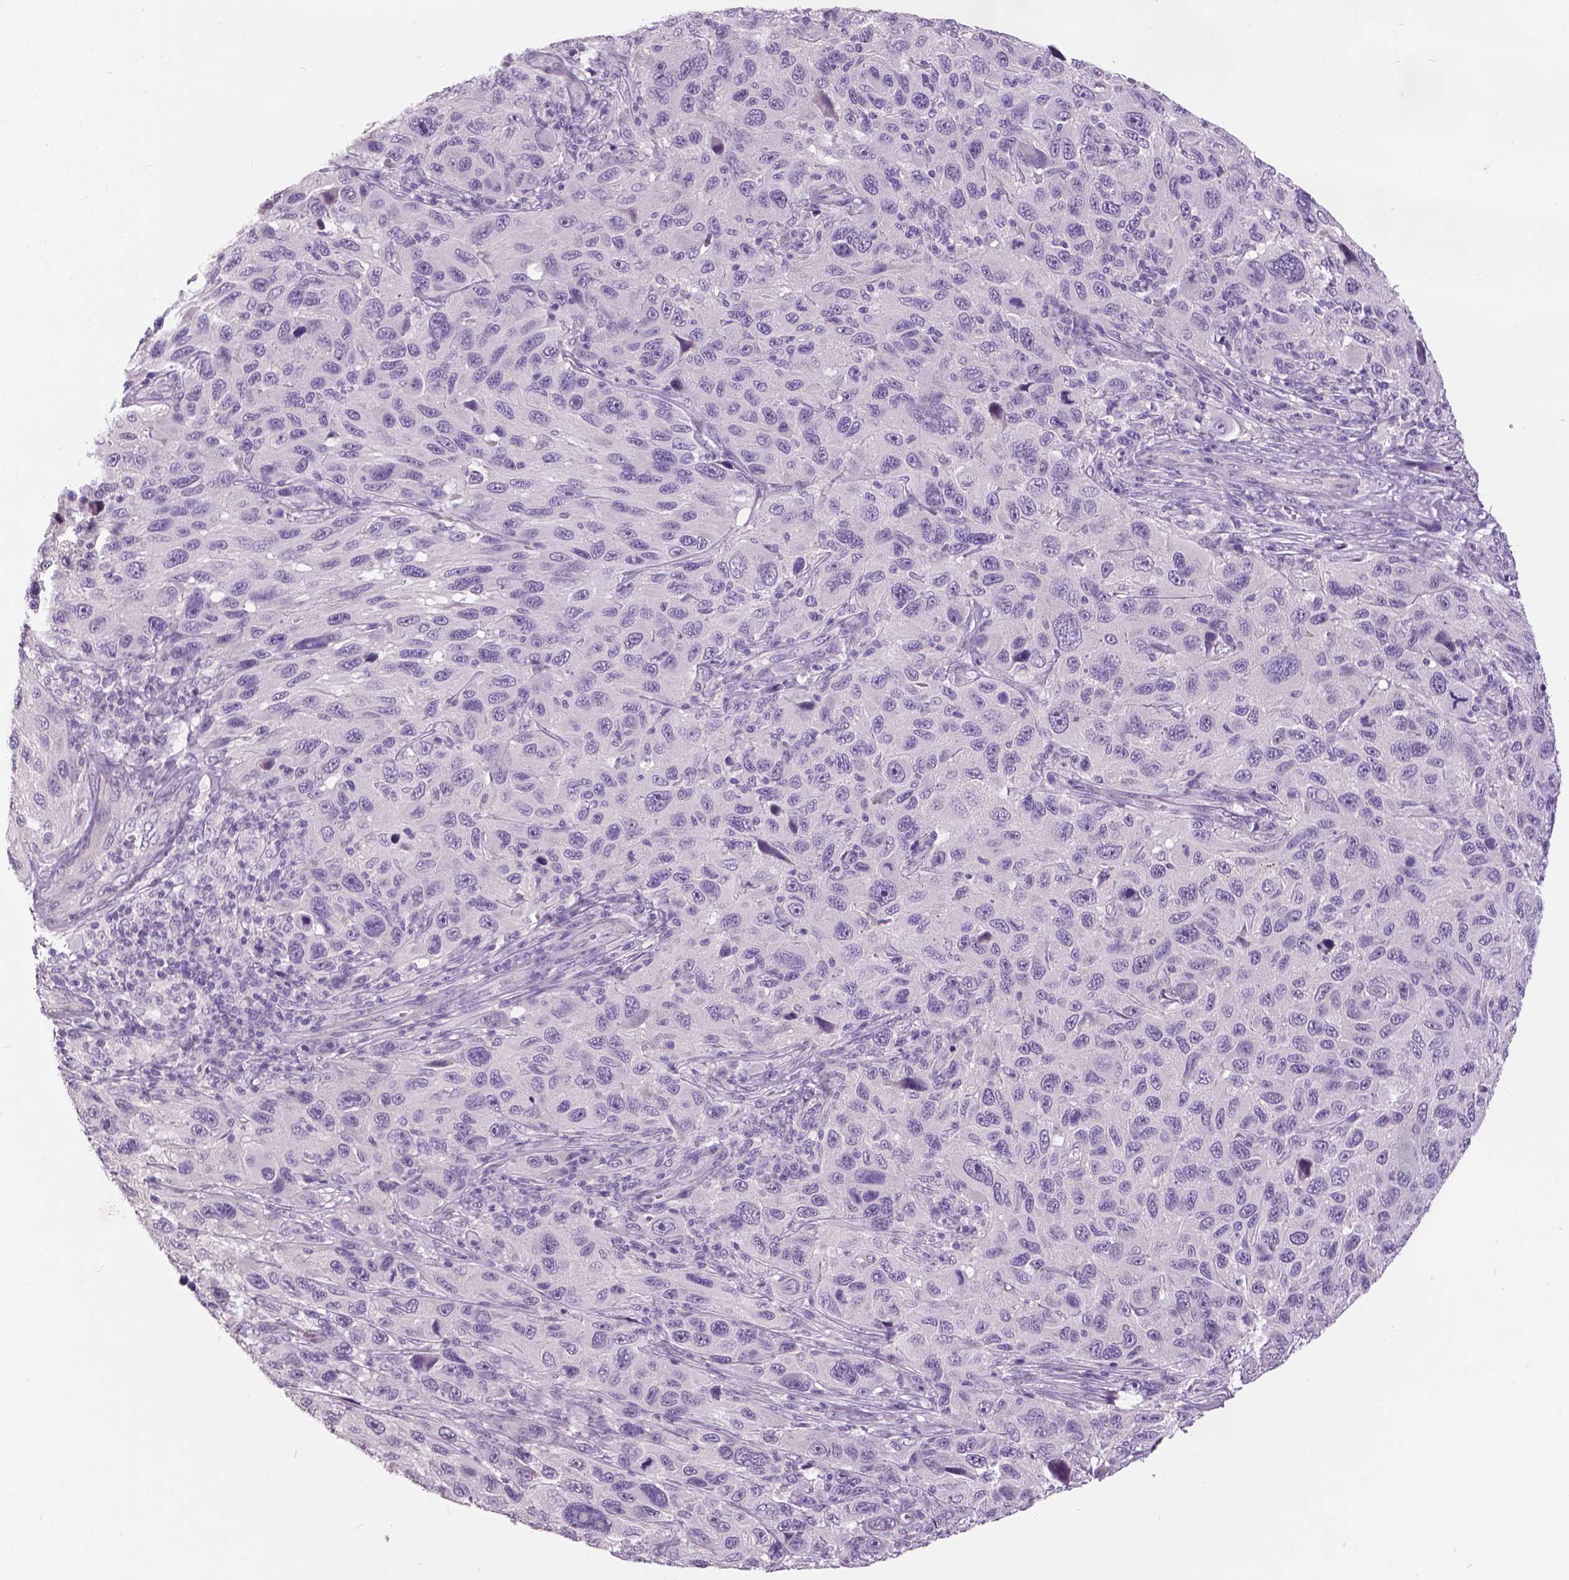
{"staining": {"intensity": "negative", "quantity": "none", "location": "none"}, "tissue": "melanoma", "cell_type": "Tumor cells", "image_type": "cancer", "snomed": [{"axis": "morphology", "description": "Malignant melanoma, NOS"}, {"axis": "topography", "description": "Skin"}], "caption": "This is a micrograph of IHC staining of melanoma, which shows no expression in tumor cells.", "gene": "GRIN2A", "patient": {"sex": "male", "age": 53}}